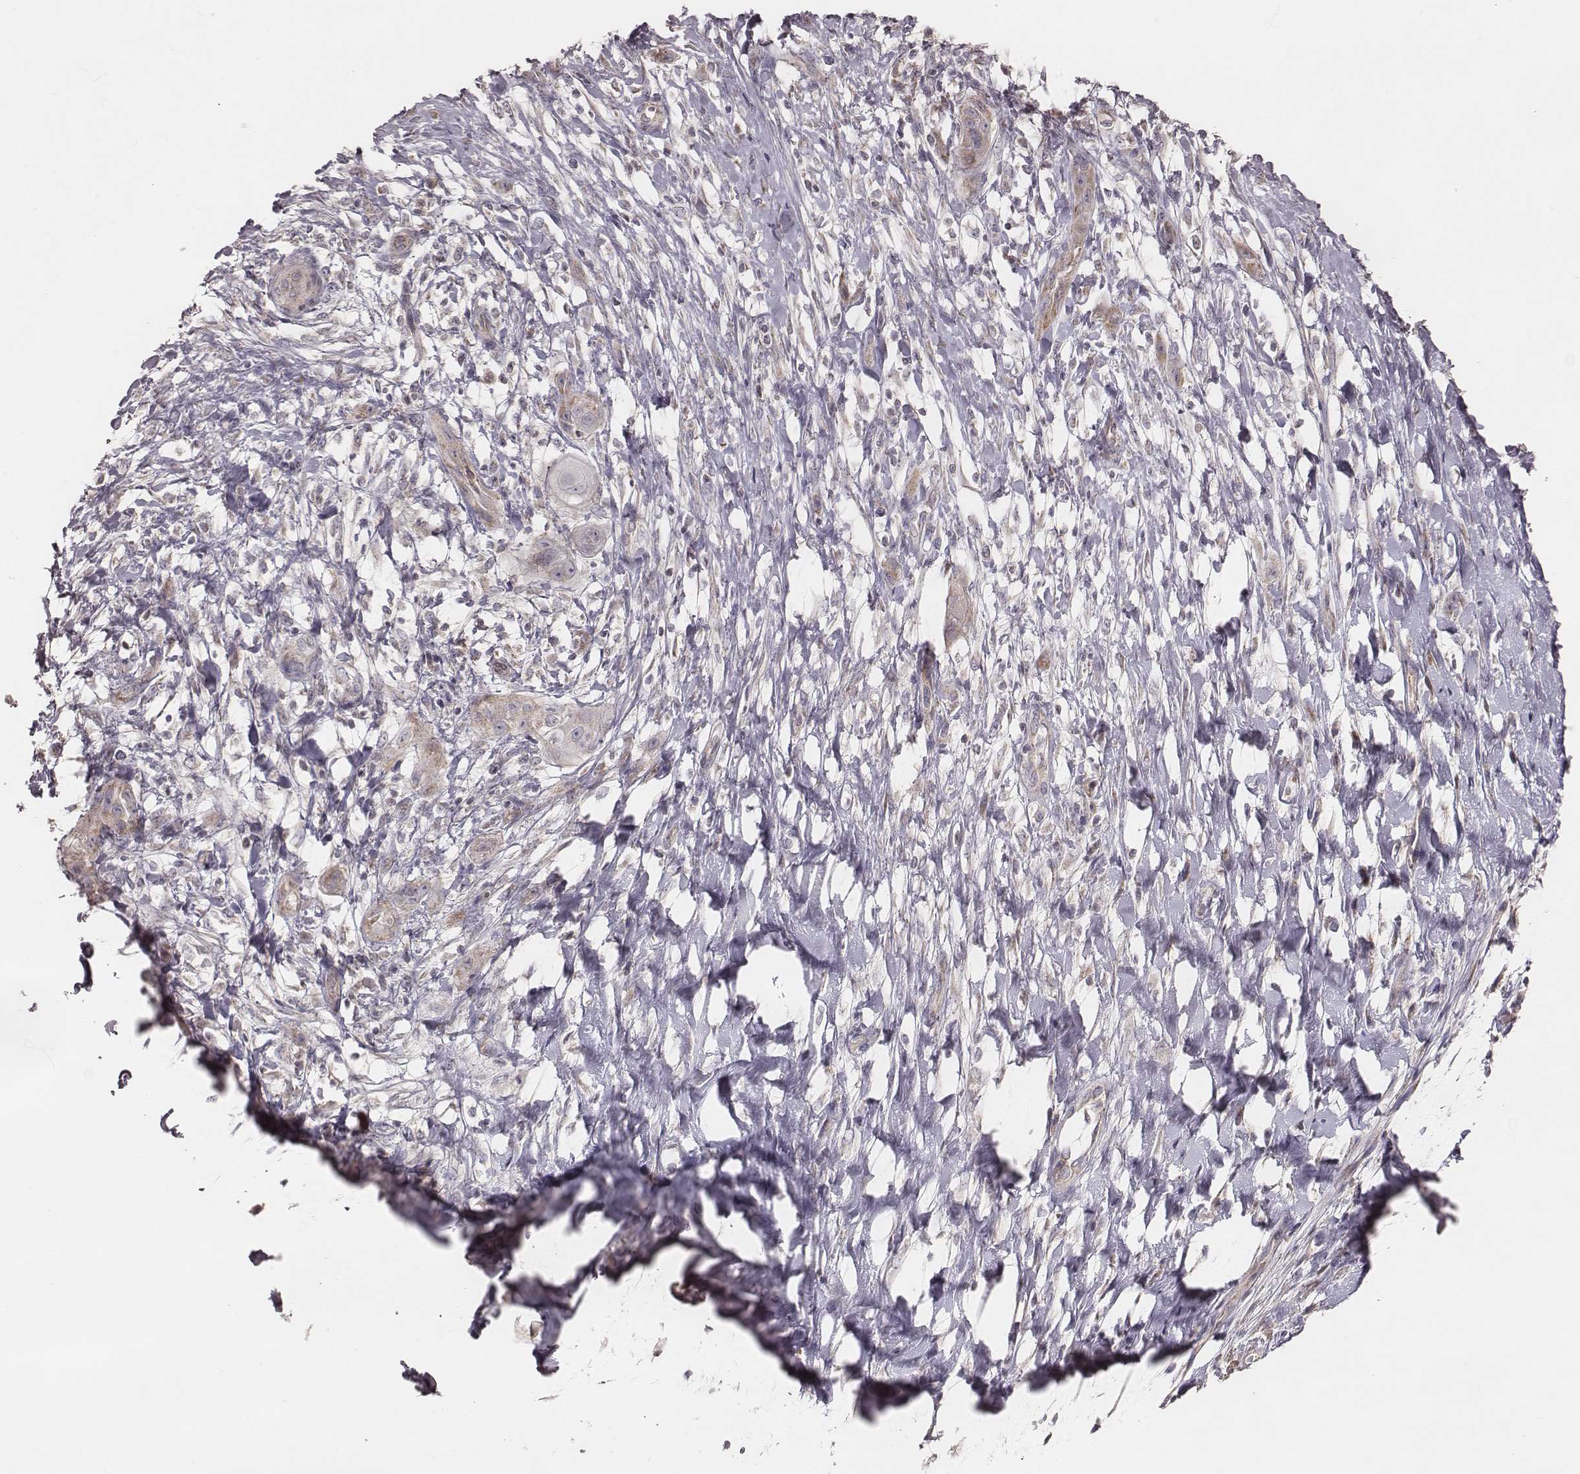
{"staining": {"intensity": "weak", "quantity": "25%-75%", "location": "cytoplasmic/membranous"}, "tissue": "skin cancer", "cell_type": "Tumor cells", "image_type": "cancer", "snomed": [{"axis": "morphology", "description": "Squamous cell carcinoma, NOS"}, {"axis": "topography", "description": "Skin"}], "caption": "IHC histopathology image of neoplastic tissue: skin squamous cell carcinoma stained using IHC exhibits low levels of weak protein expression localized specifically in the cytoplasmic/membranous of tumor cells, appearing as a cytoplasmic/membranous brown color.", "gene": "MRPS27", "patient": {"sex": "male", "age": 62}}